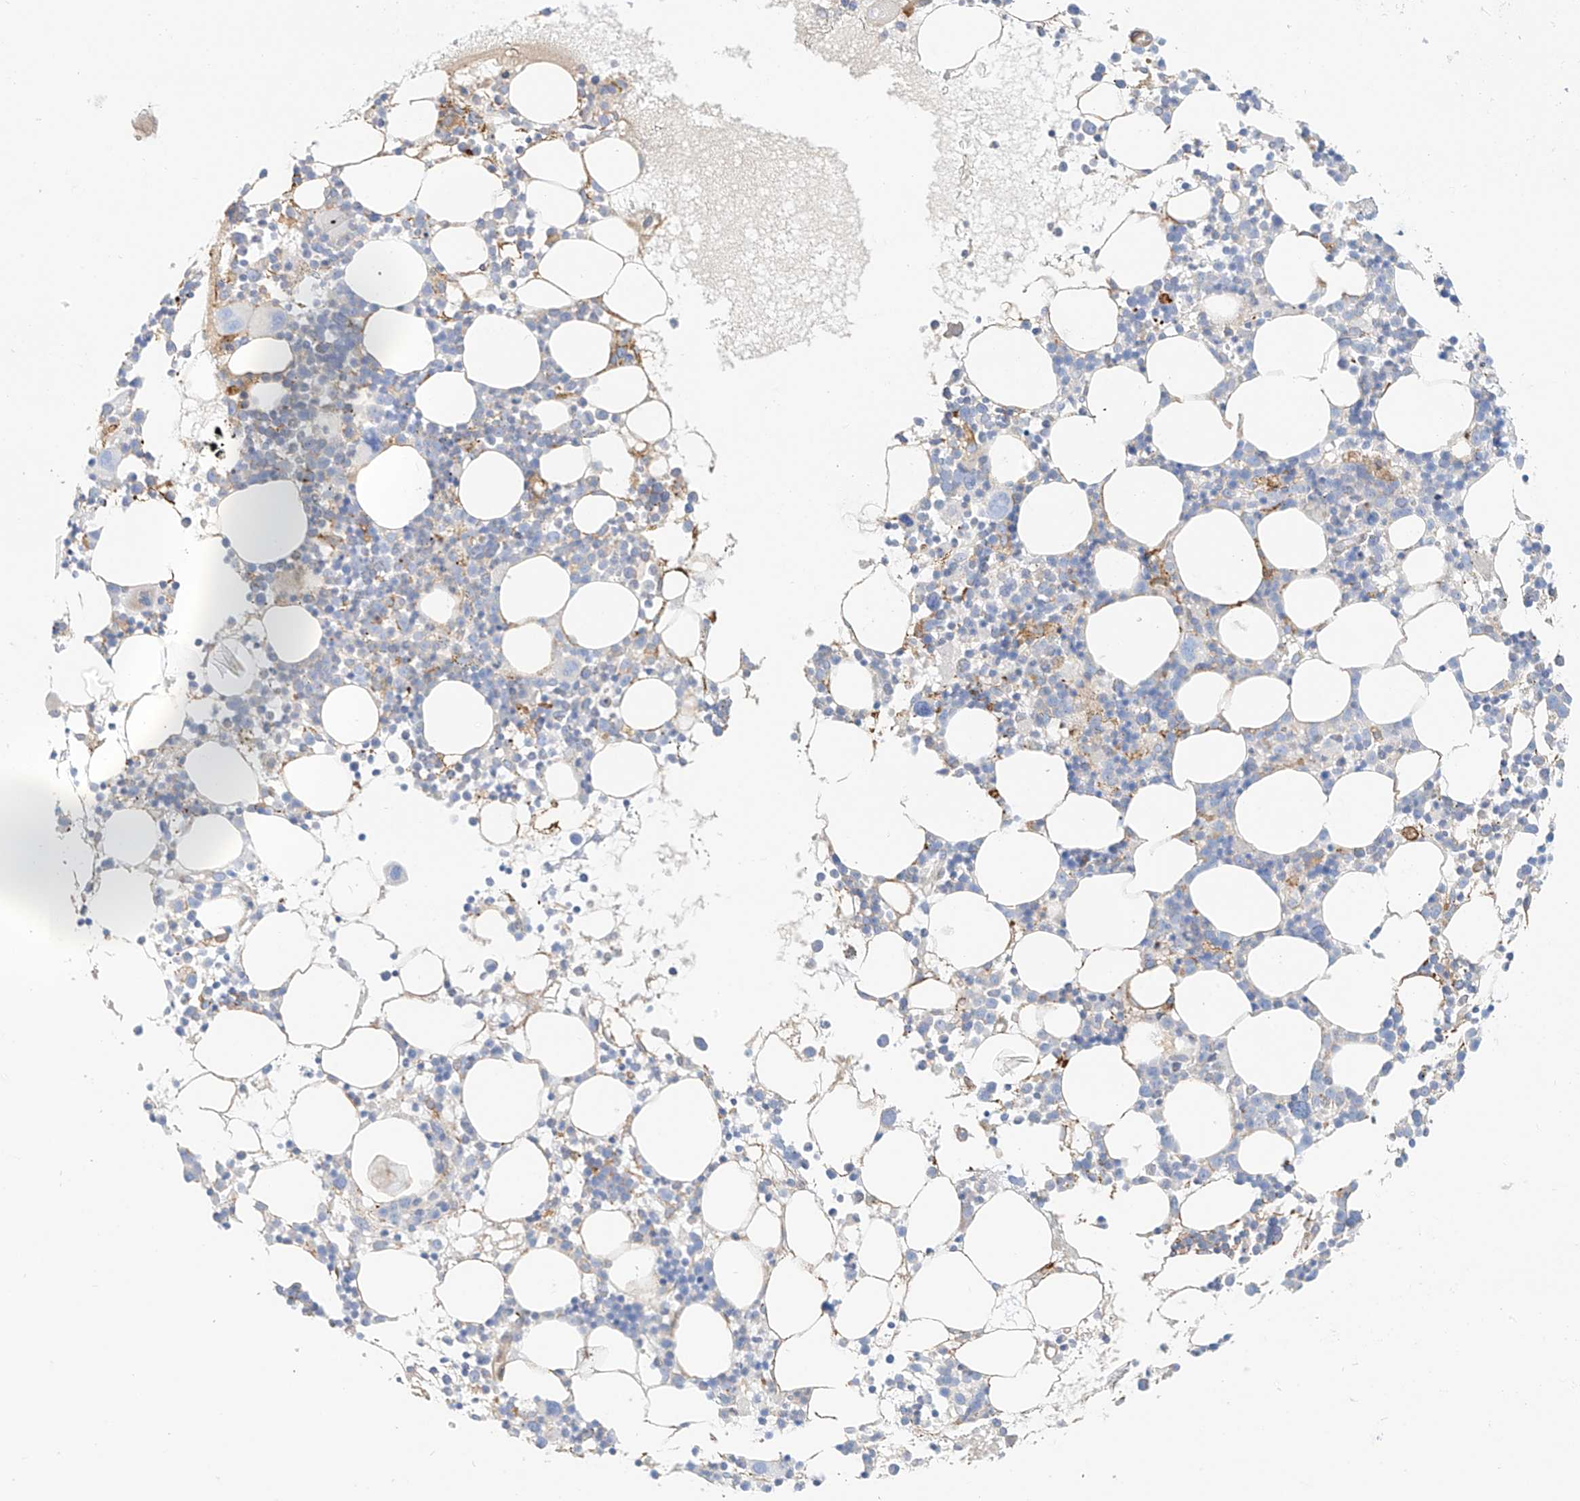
{"staining": {"intensity": "negative", "quantity": "none", "location": "none"}, "tissue": "bone marrow", "cell_type": "Hematopoietic cells", "image_type": "normal", "snomed": [{"axis": "morphology", "description": "Normal tissue, NOS"}, {"axis": "topography", "description": "Bone marrow"}], "caption": "IHC micrograph of unremarkable bone marrow: human bone marrow stained with DAB (3,3'-diaminobenzidine) shows no significant protein staining in hematopoietic cells.", "gene": "PCYOX1", "patient": {"sex": "female", "age": 62}}